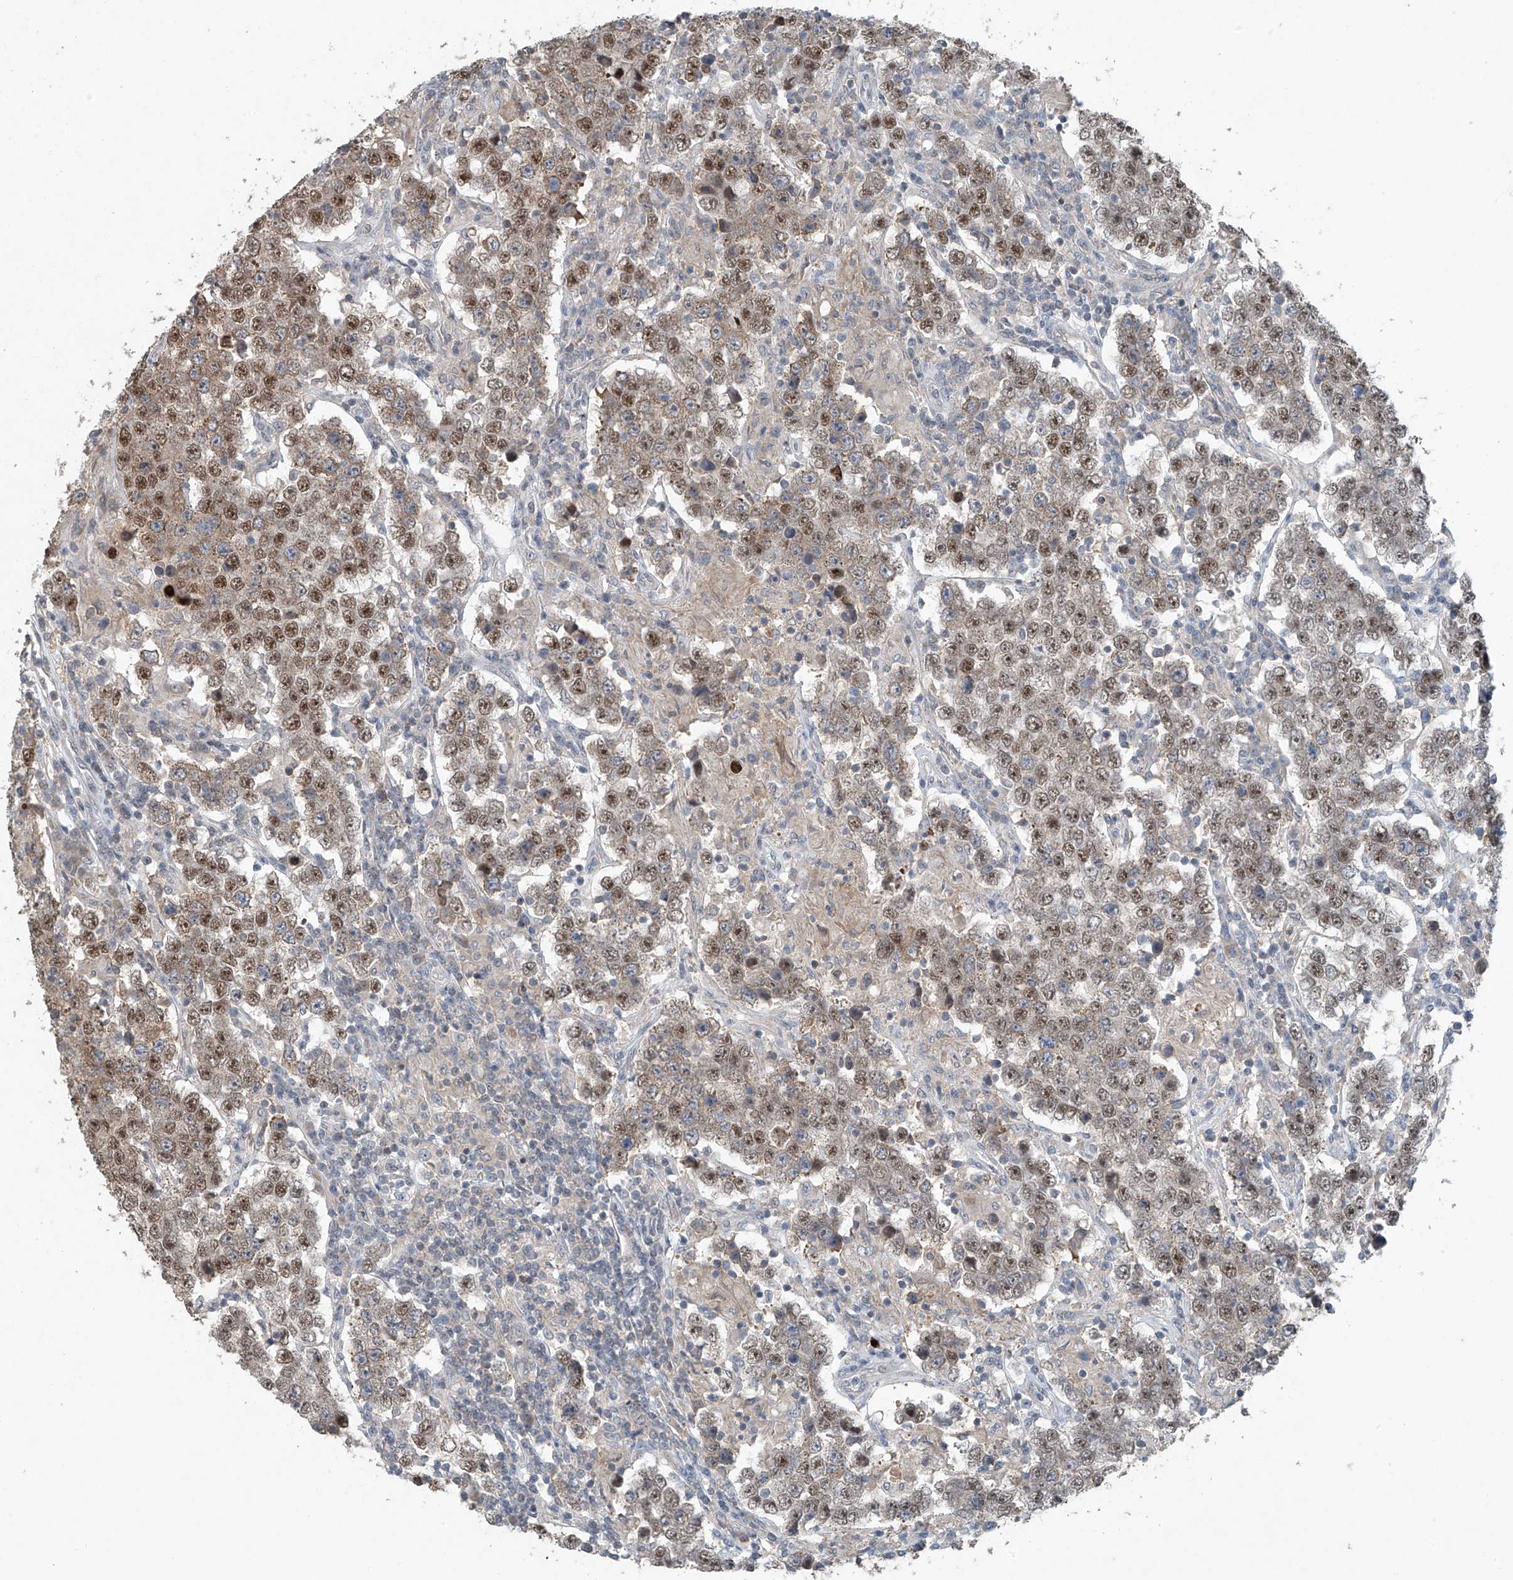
{"staining": {"intensity": "moderate", "quantity": ">75%", "location": "nuclear"}, "tissue": "testis cancer", "cell_type": "Tumor cells", "image_type": "cancer", "snomed": [{"axis": "morphology", "description": "Normal tissue, NOS"}, {"axis": "morphology", "description": "Urothelial carcinoma, High grade"}, {"axis": "morphology", "description": "Seminoma, NOS"}, {"axis": "morphology", "description": "Carcinoma, Embryonal, NOS"}, {"axis": "topography", "description": "Urinary bladder"}, {"axis": "topography", "description": "Testis"}], "caption": "Immunohistochemistry (DAB (3,3'-diaminobenzidine)) staining of testis cancer shows moderate nuclear protein staining in about >75% of tumor cells.", "gene": "TAF8", "patient": {"sex": "male", "age": 41}}